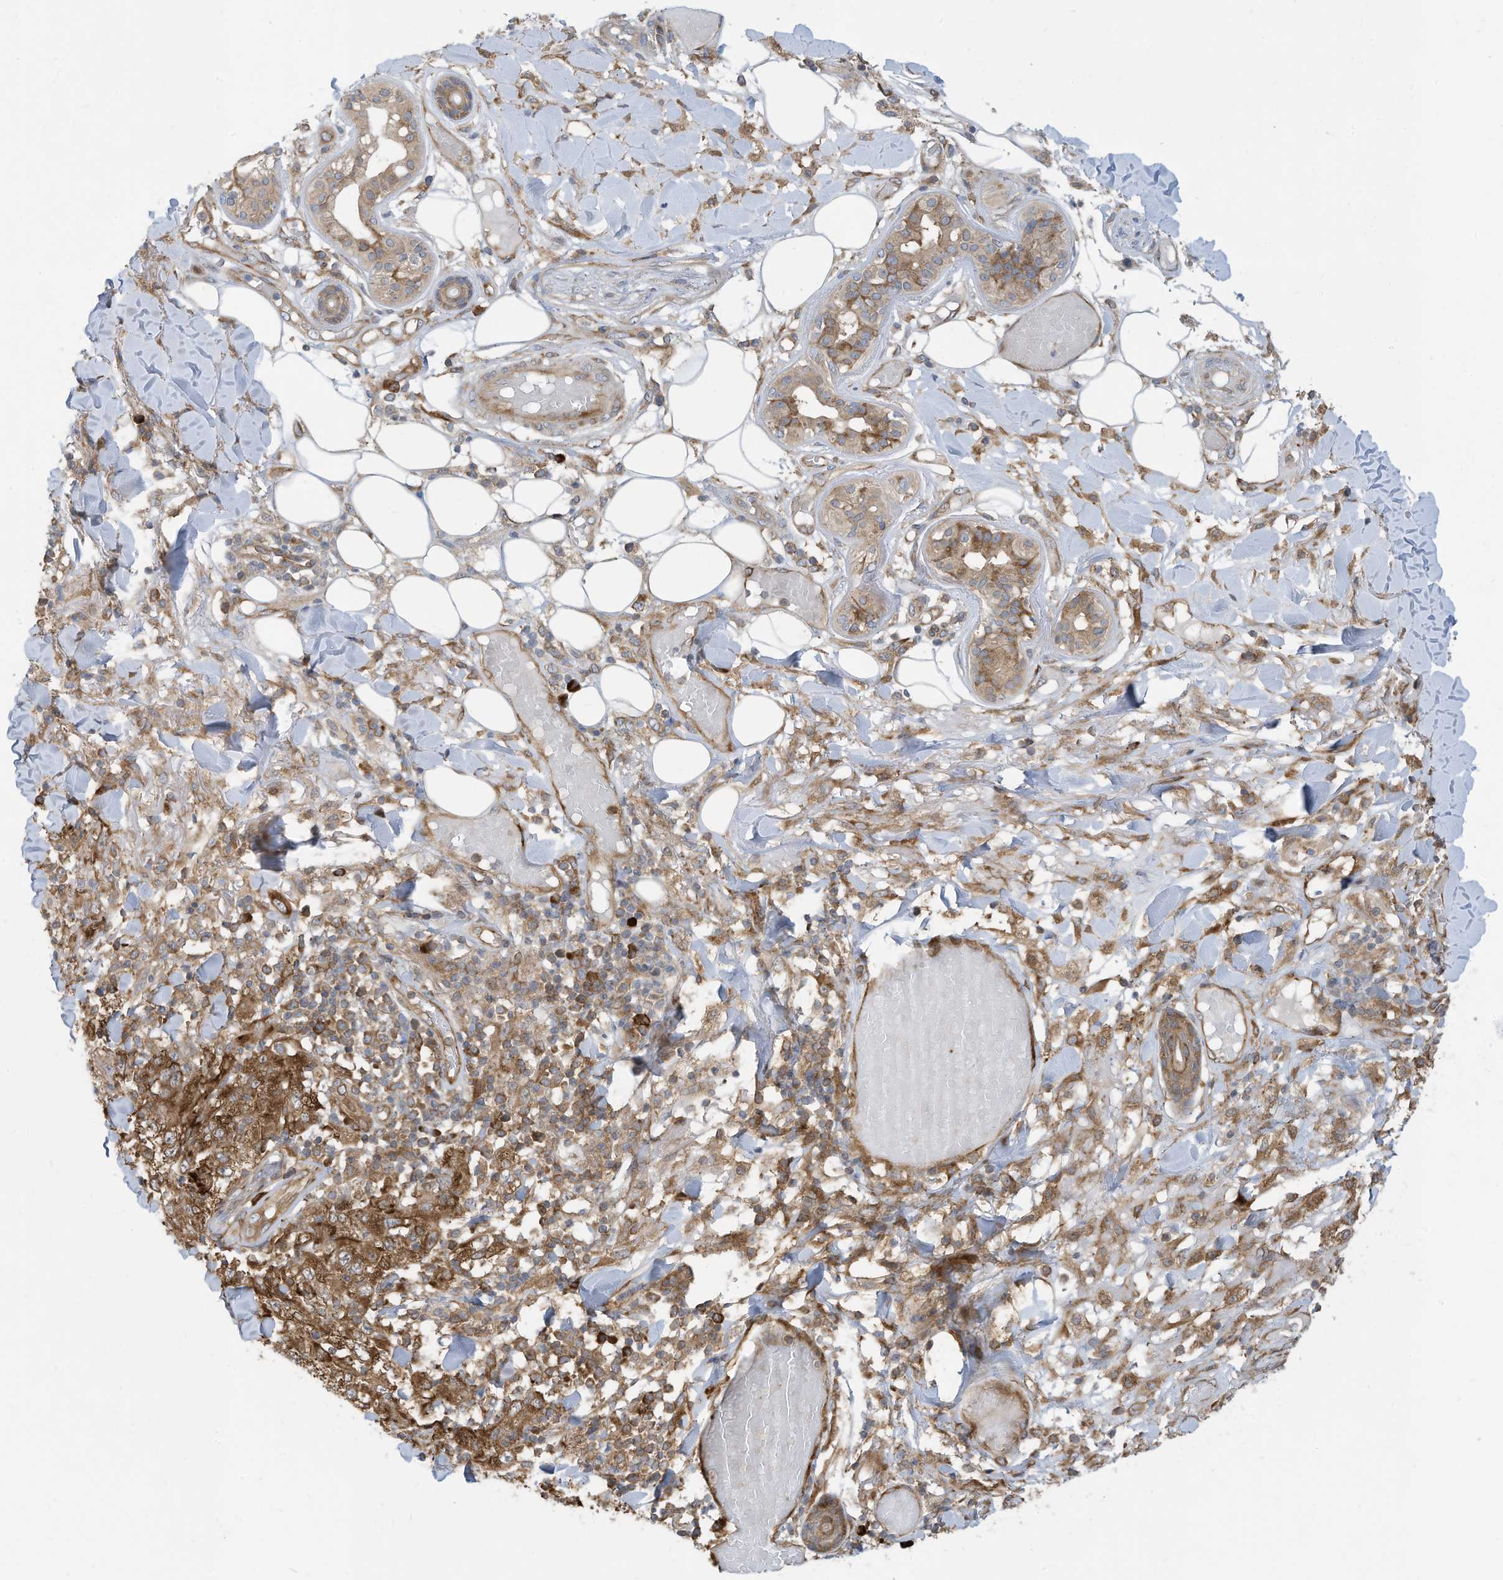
{"staining": {"intensity": "moderate", "quantity": ">75%", "location": "cytoplasmic/membranous"}, "tissue": "skin cancer", "cell_type": "Tumor cells", "image_type": "cancer", "snomed": [{"axis": "morphology", "description": "Squamous cell carcinoma, NOS"}, {"axis": "topography", "description": "Skin"}], "caption": "Immunohistochemistry histopathology image of neoplastic tissue: human skin squamous cell carcinoma stained using IHC demonstrates medium levels of moderate protein expression localized specifically in the cytoplasmic/membranous of tumor cells, appearing as a cytoplasmic/membranous brown color.", "gene": "USE1", "patient": {"sex": "female", "age": 88}}